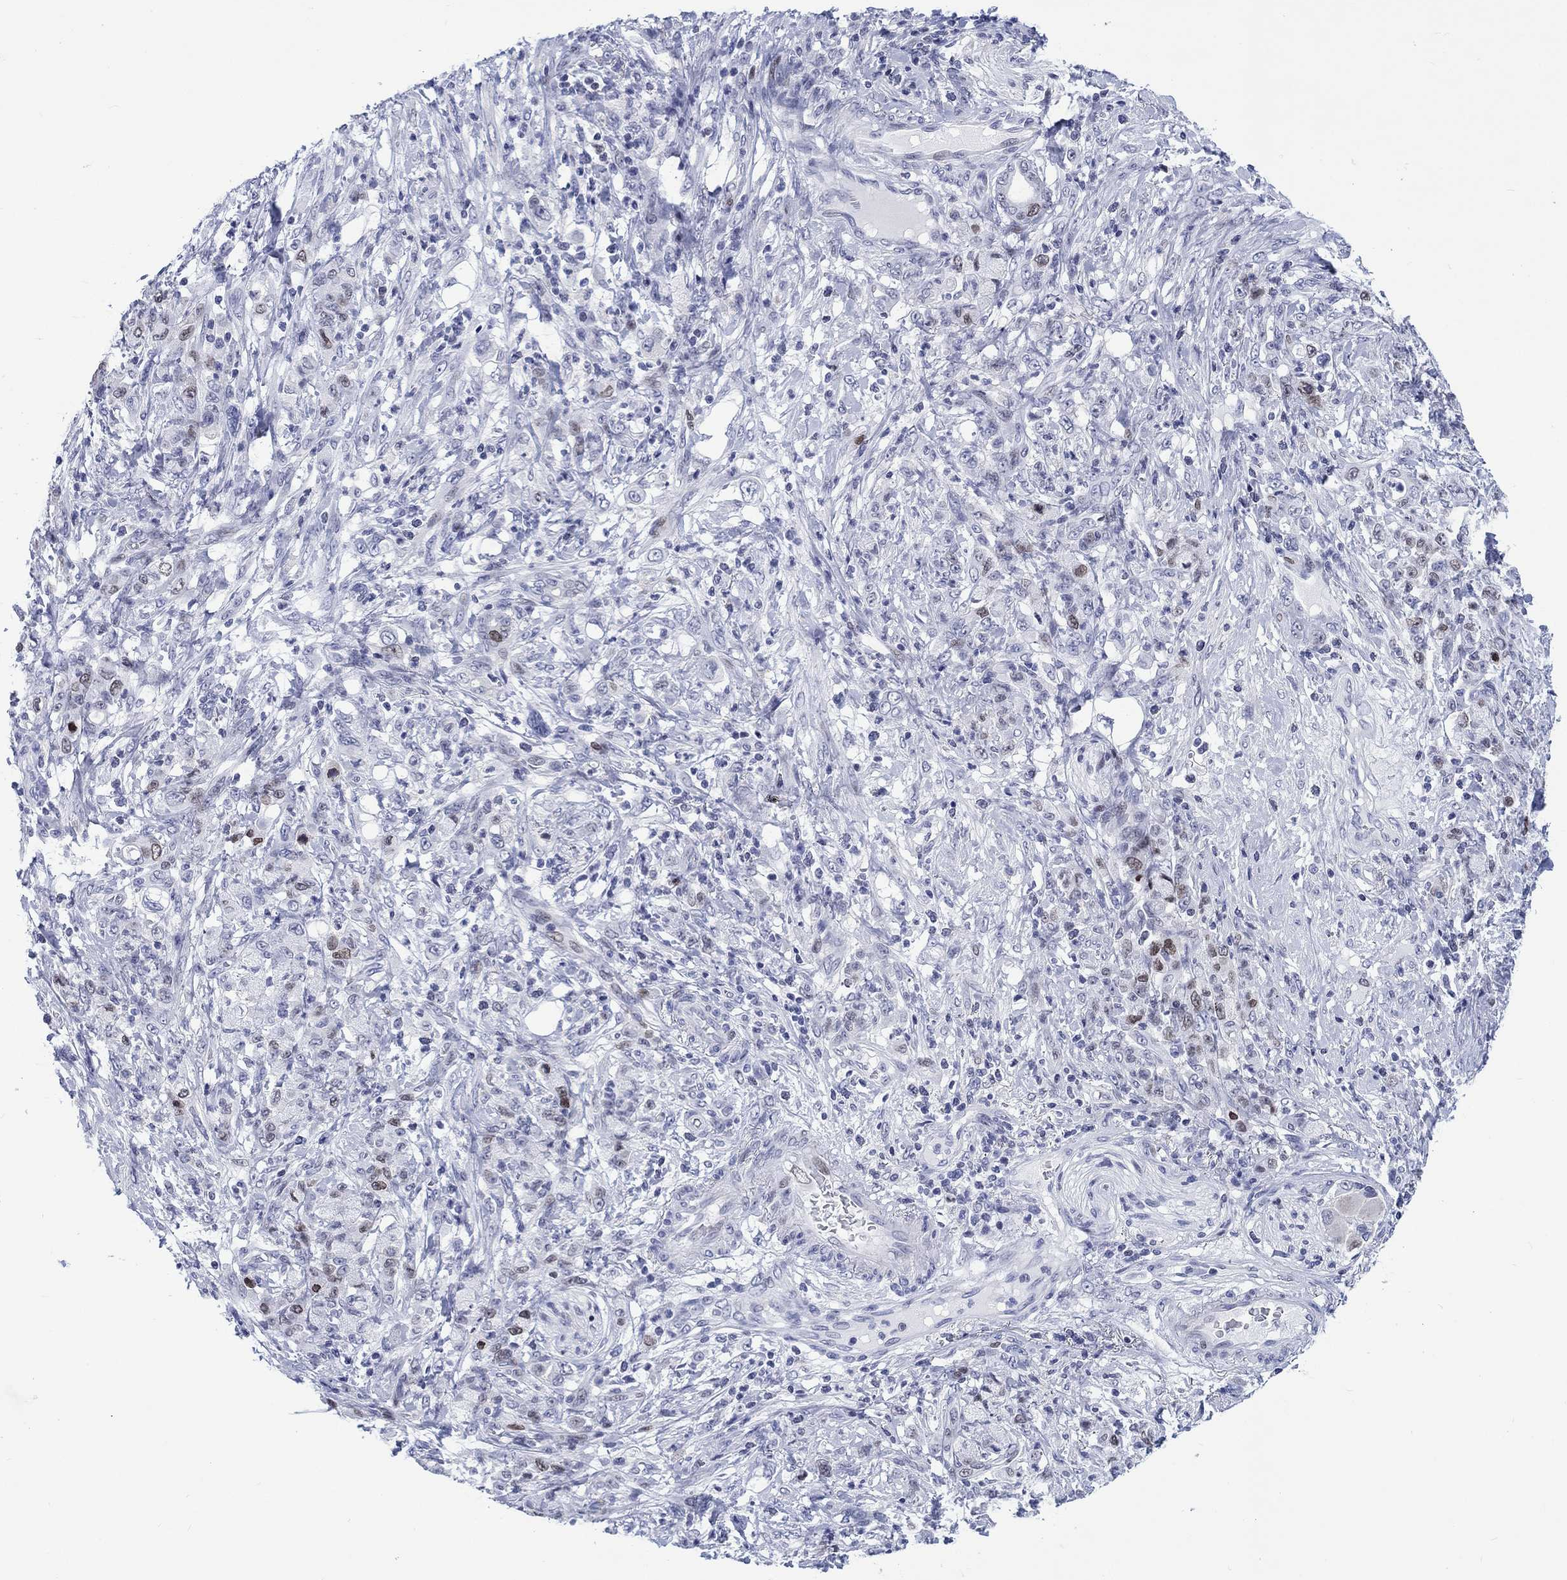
{"staining": {"intensity": "moderate", "quantity": "<25%", "location": "nuclear"}, "tissue": "stomach cancer", "cell_type": "Tumor cells", "image_type": "cancer", "snomed": [{"axis": "morphology", "description": "Adenocarcinoma, NOS"}, {"axis": "topography", "description": "Stomach"}], "caption": "Stomach adenocarcinoma stained with IHC demonstrates moderate nuclear positivity in approximately <25% of tumor cells. Using DAB (brown) and hematoxylin (blue) stains, captured at high magnification using brightfield microscopy.", "gene": "CDCA2", "patient": {"sex": "female", "age": 79}}